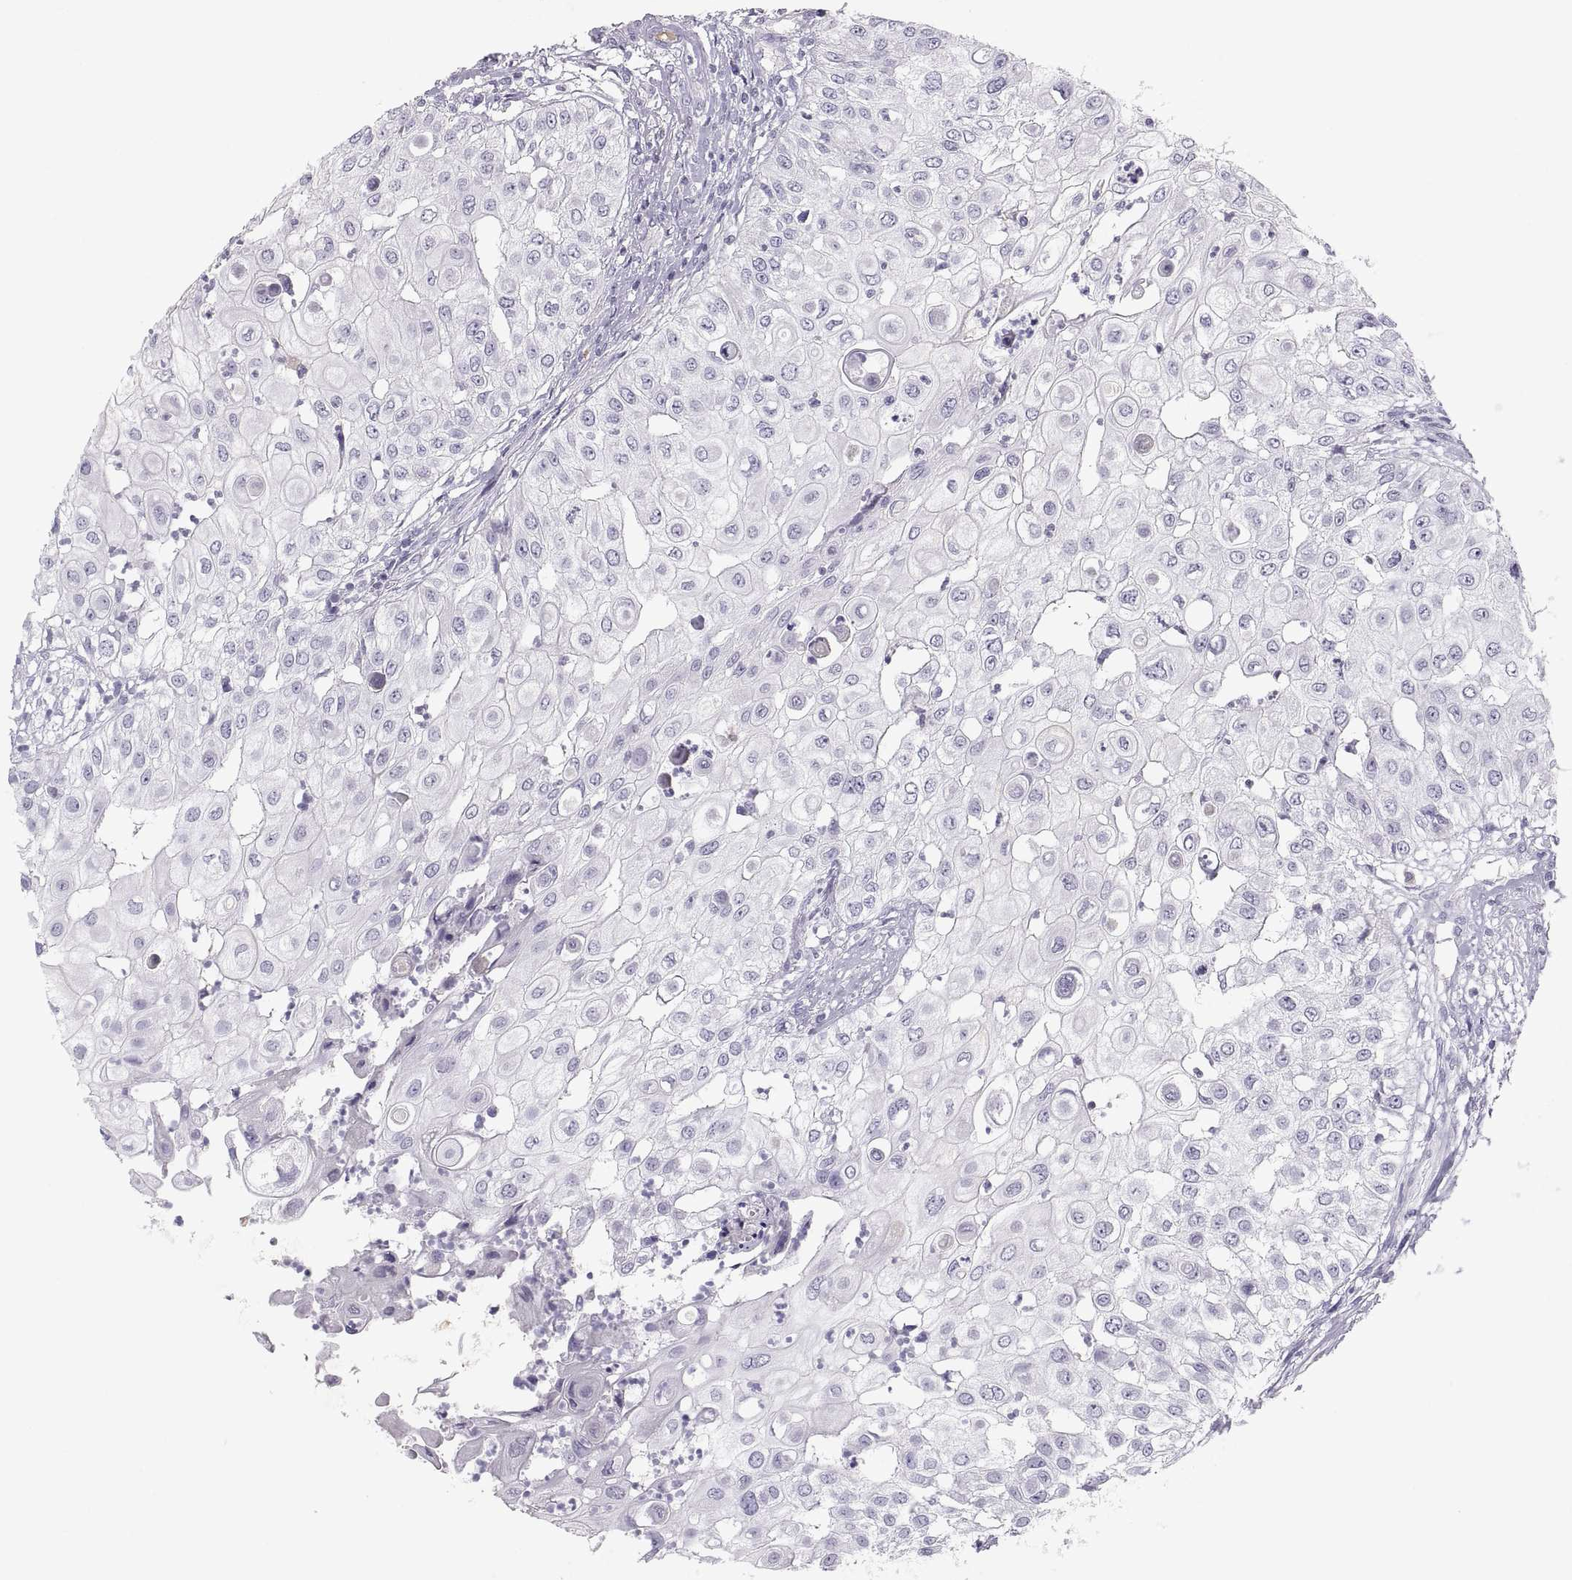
{"staining": {"intensity": "negative", "quantity": "none", "location": "none"}, "tissue": "urothelial cancer", "cell_type": "Tumor cells", "image_type": "cancer", "snomed": [{"axis": "morphology", "description": "Urothelial carcinoma, High grade"}, {"axis": "topography", "description": "Urinary bladder"}], "caption": "Tumor cells are negative for brown protein staining in high-grade urothelial carcinoma.", "gene": "MAGEB2", "patient": {"sex": "female", "age": 79}}